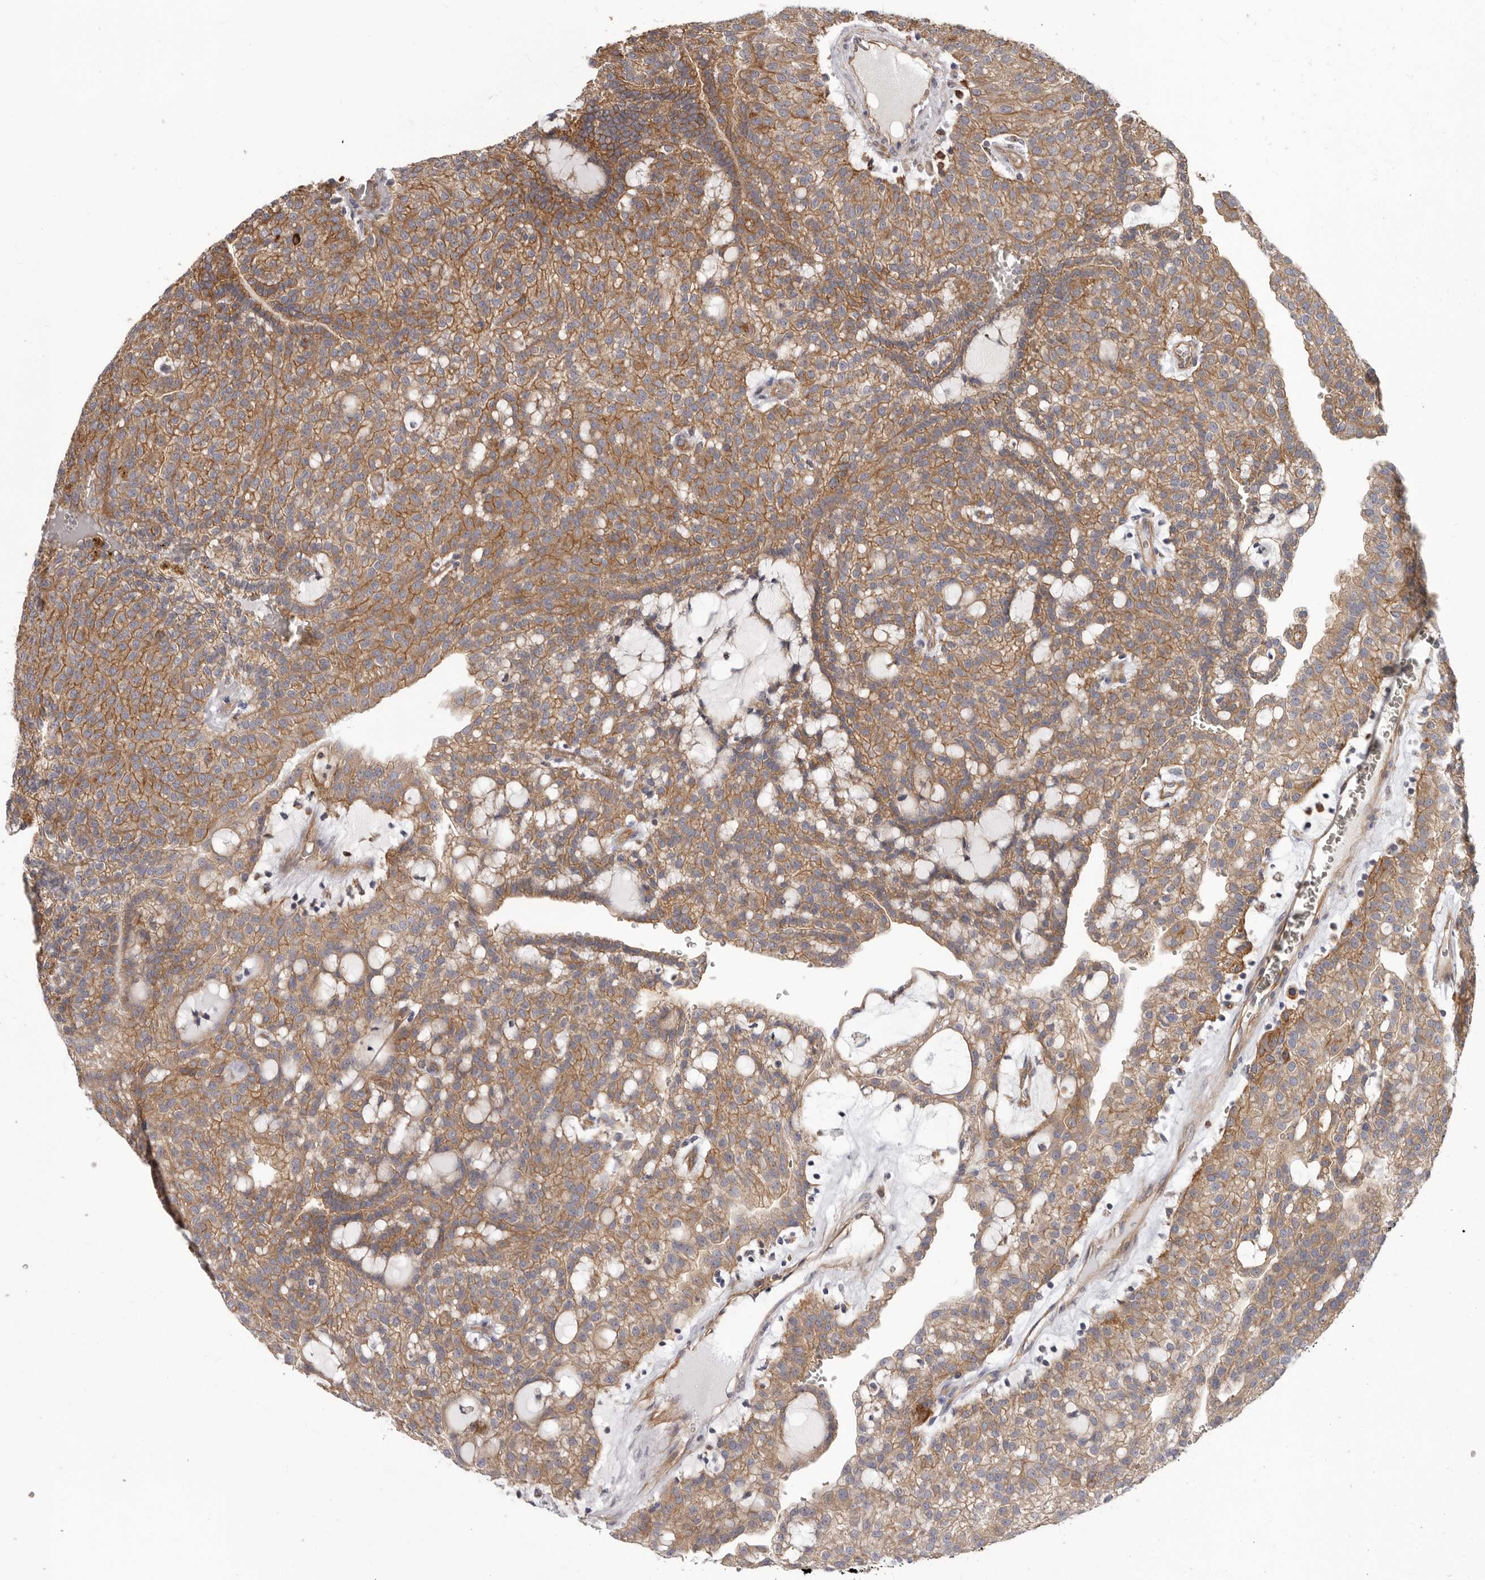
{"staining": {"intensity": "moderate", "quantity": ">75%", "location": "cytoplasmic/membranous"}, "tissue": "renal cancer", "cell_type": "Tumor cells", "image_type": "cancer", "snomed": [{"axis": "morphology", "description": "Adenocarcinoma, NOS"}, {"axis": "topography", "description": "Kidney"}], "caption": "A brown stain labels moderate cytoplasmic/membranous staining of a protein in human renal cancer (adenocarcinoma) tumor cells. (brown staining indicates protein expression, while blue staining denotes nuclei).", "gene": "ENAH", "patient": {"sex": "male", "age": 63}}